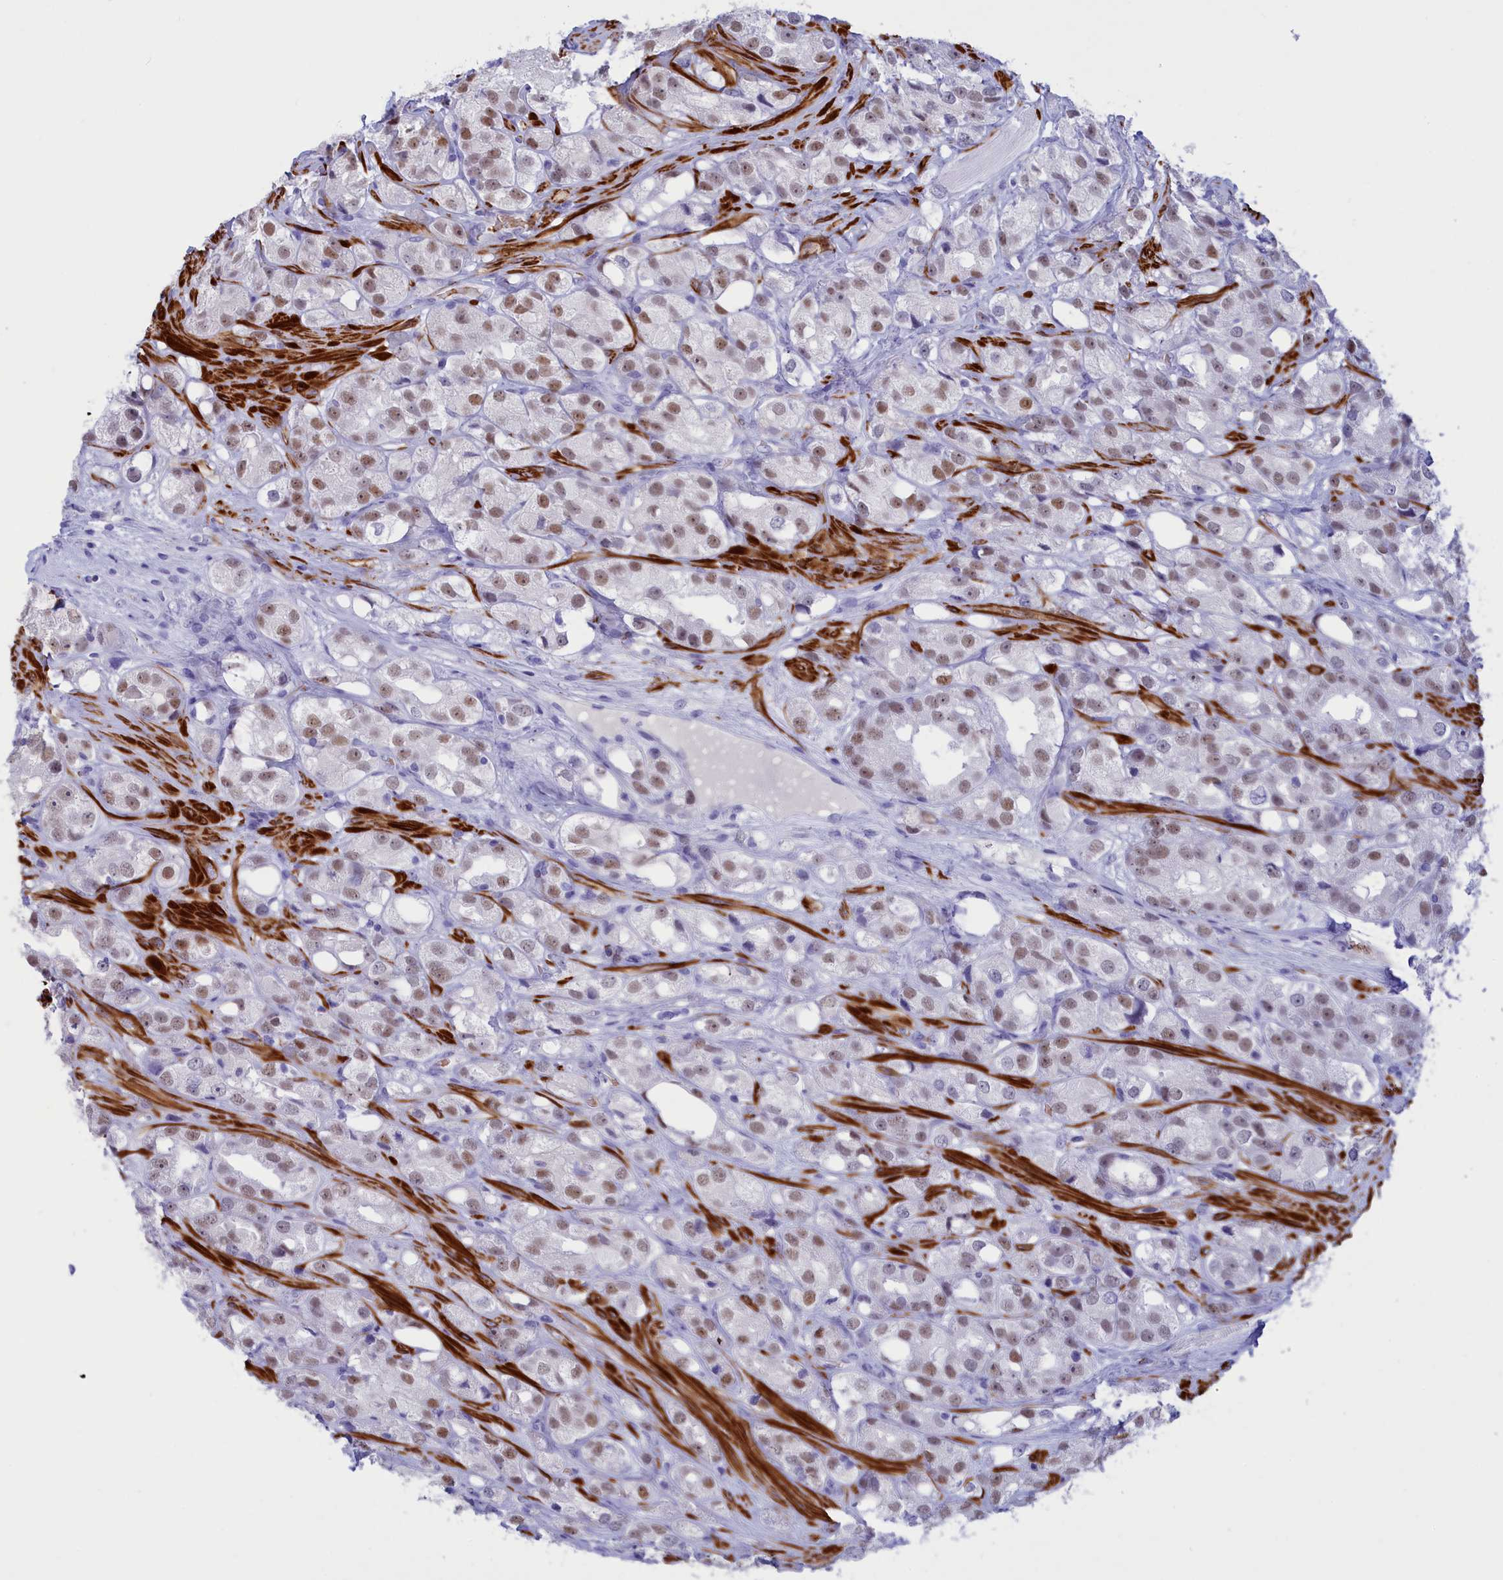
{"staining": {"intensity": "moderate", "quantity": ">75%", "location": "nuclear"}, "tissue": "prostate cancer", "cell_type": "Tumor cells", "image_type": "cancer", "snomed": [{"axis": "morphology", "description": "Adenocarcinoma, NOS"}, {"axis": "topography", "description": "Prostate"}], "caption": "About >75% of tumor cells in human adenocarcinoma (prostate) exhibit moderate nuclear protein staining as visualized by brown immunohistochemical staining.", "gene": "GAPDHS", "patient": {"sex": "male", "age": 79}}